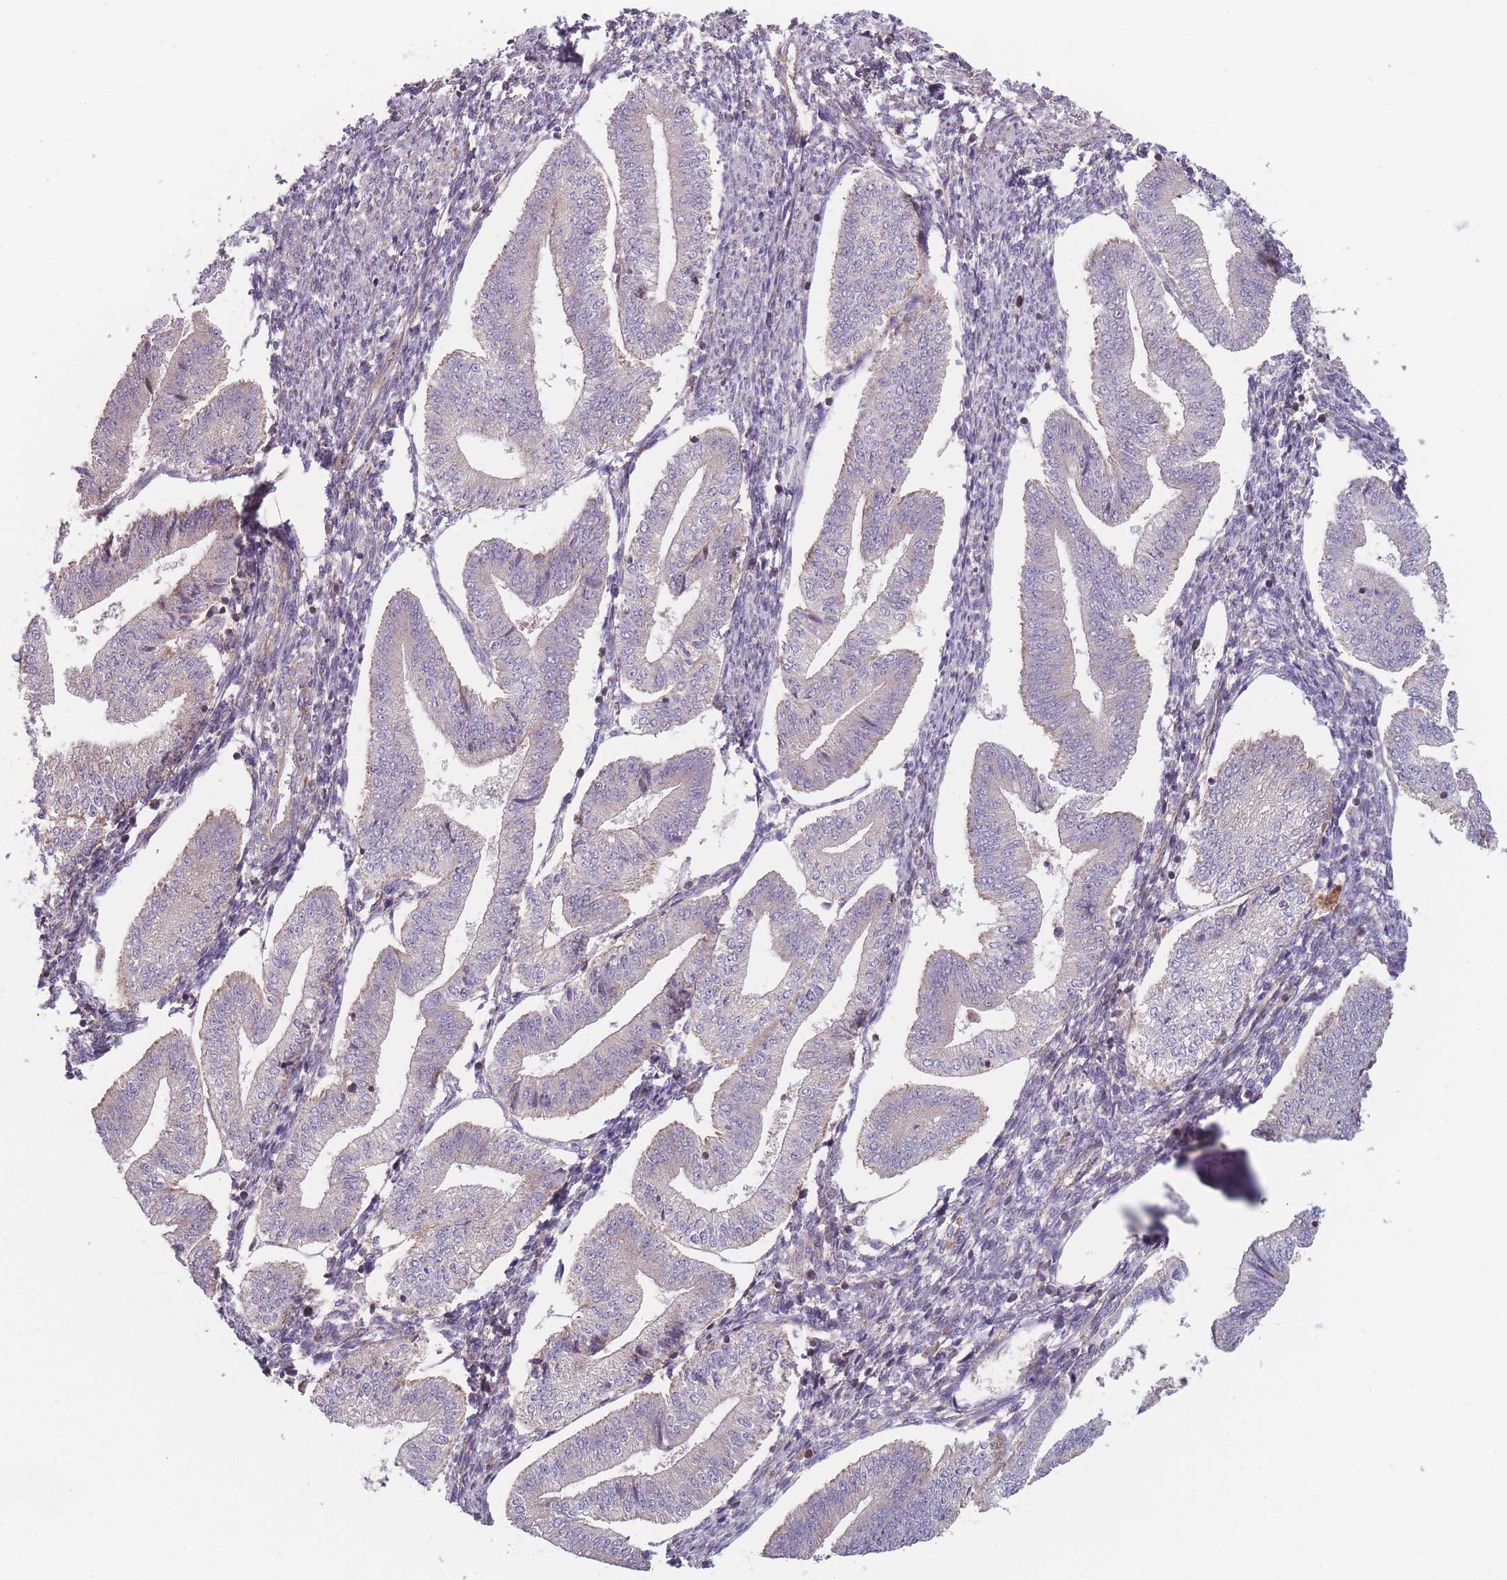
{"staining": {"intensity": "weak", "quantity": "25%-75%", "location": "cytoplasmic/membranous"}, "tissue": "endometrium", "cell_type": "Cells in endometrial stroma", "image_type": "normal", "snomed": [{"axis": "morphology", "description": "Normal tissue, NOS"}, {"axis": "topography", "description": "Endometrium"}], "caption": "An immunohistochemistry (IHC) photomicrograph of normal tissue is shown. Protein staining in brown shows weak cytoplasmic/membranous positivity in endometrium within cells in endometrial stroma.", "gene": "ATP5MGL", "patient": {"sex": "female", "age": 34}}